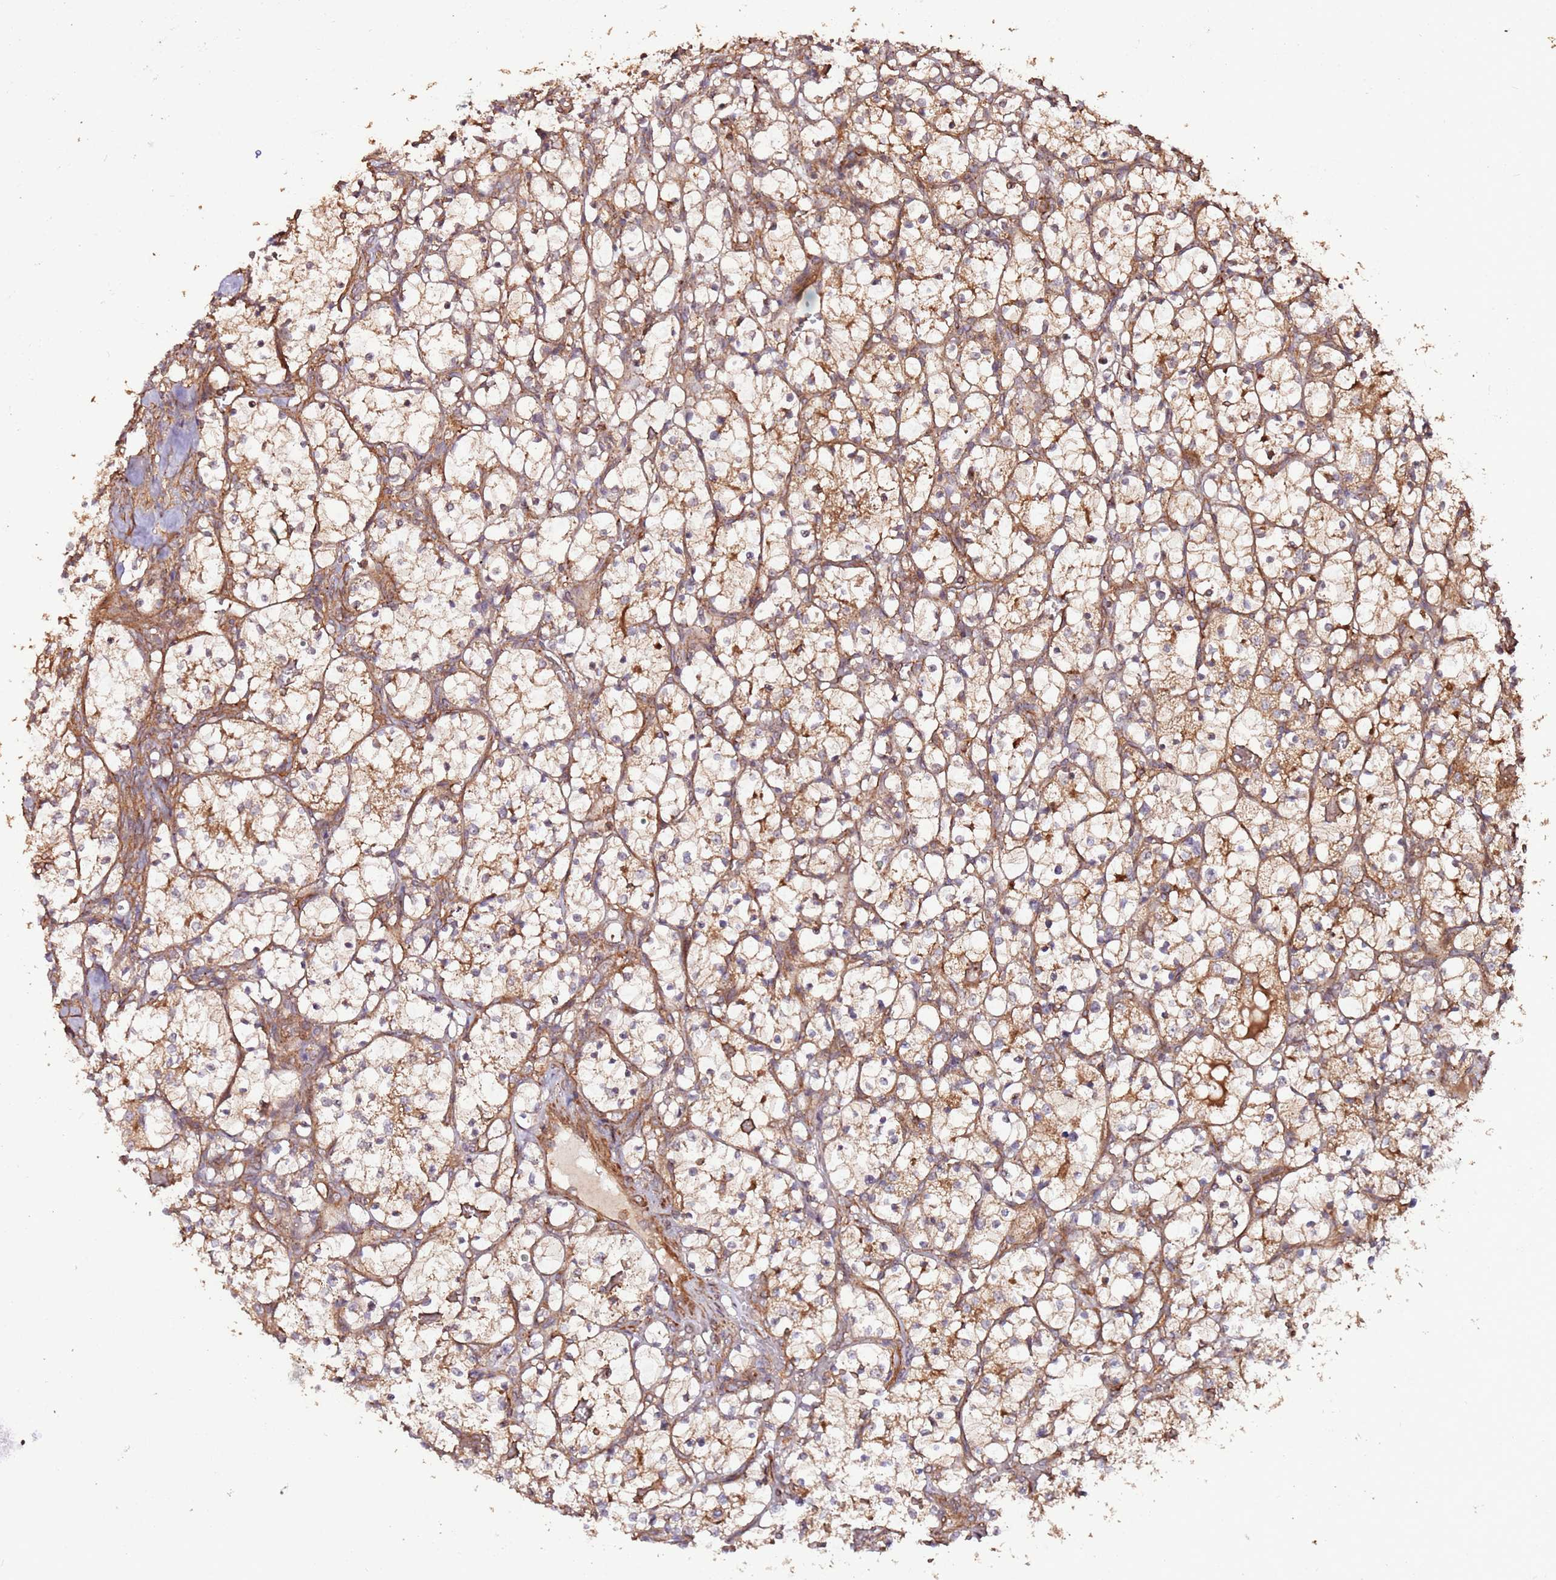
{"staining": {"intensity": "moderate", "quantity": ">75%", "location": "cytoplasmic/membranous"}, "tissue": "renal cancer", "cell_type": "Tumor cells", "image_type": "cancer", "snomed": [{"axis": "morphology", "description": "Adenocarcinoma, NOS"}, {"axis": "topography", "description": "Kidney"}], "caption": "Adenocarcinoma (renal) stained with DAB immunohistochemistry exhibits medium levels of moderate cytoplasmic/membranous positivity in about >75% of tumor cells.", "gene": "FAM186A", "patient": {"sex": "female", "age": 69}}